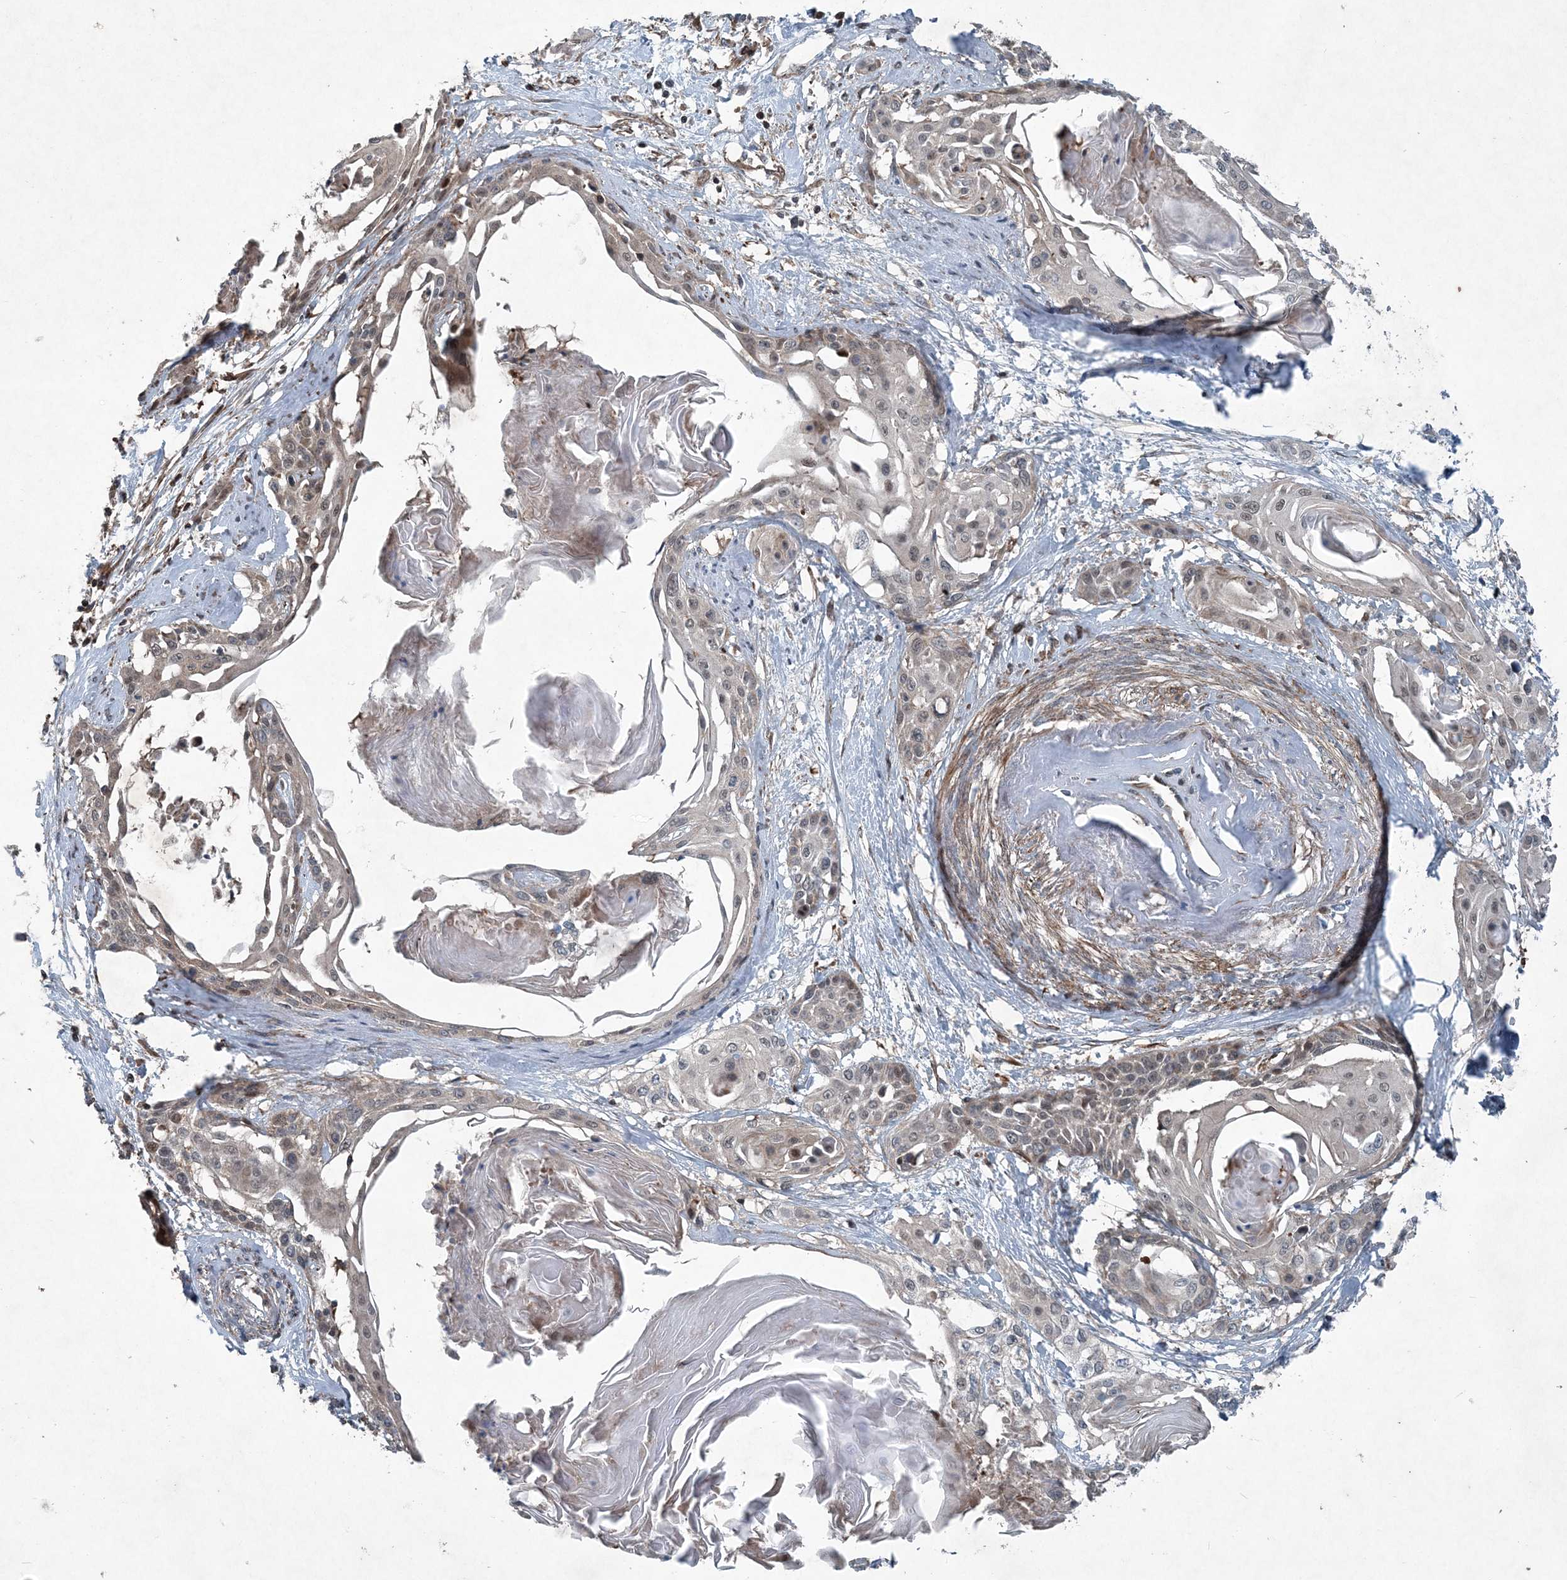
{"staining": {"intensity": "weak", "quantity": "<25%", "location": "cytoplasmic/membranous,nuclear"}, "tissue": "cervical cancer", "cell_type": "Tumor cells", "image_type": "cancer", "snomed": [{"axis": "morphology", "description": "Squamous cell carcinoma, NOS"}, {"axis": "topography", "description": "Cervix"}], "caption": "There is no significant expression in tumor cells of cervical cancer (squamous cell carcinoma). The staining was performed using DAB to visualize the protein expression in brown, while the nuclei were stained in blue with hematoxylin (Magnification: 20x).", "gene": "NDUFA2", "patient": {"sex": "female", "age": 57}}